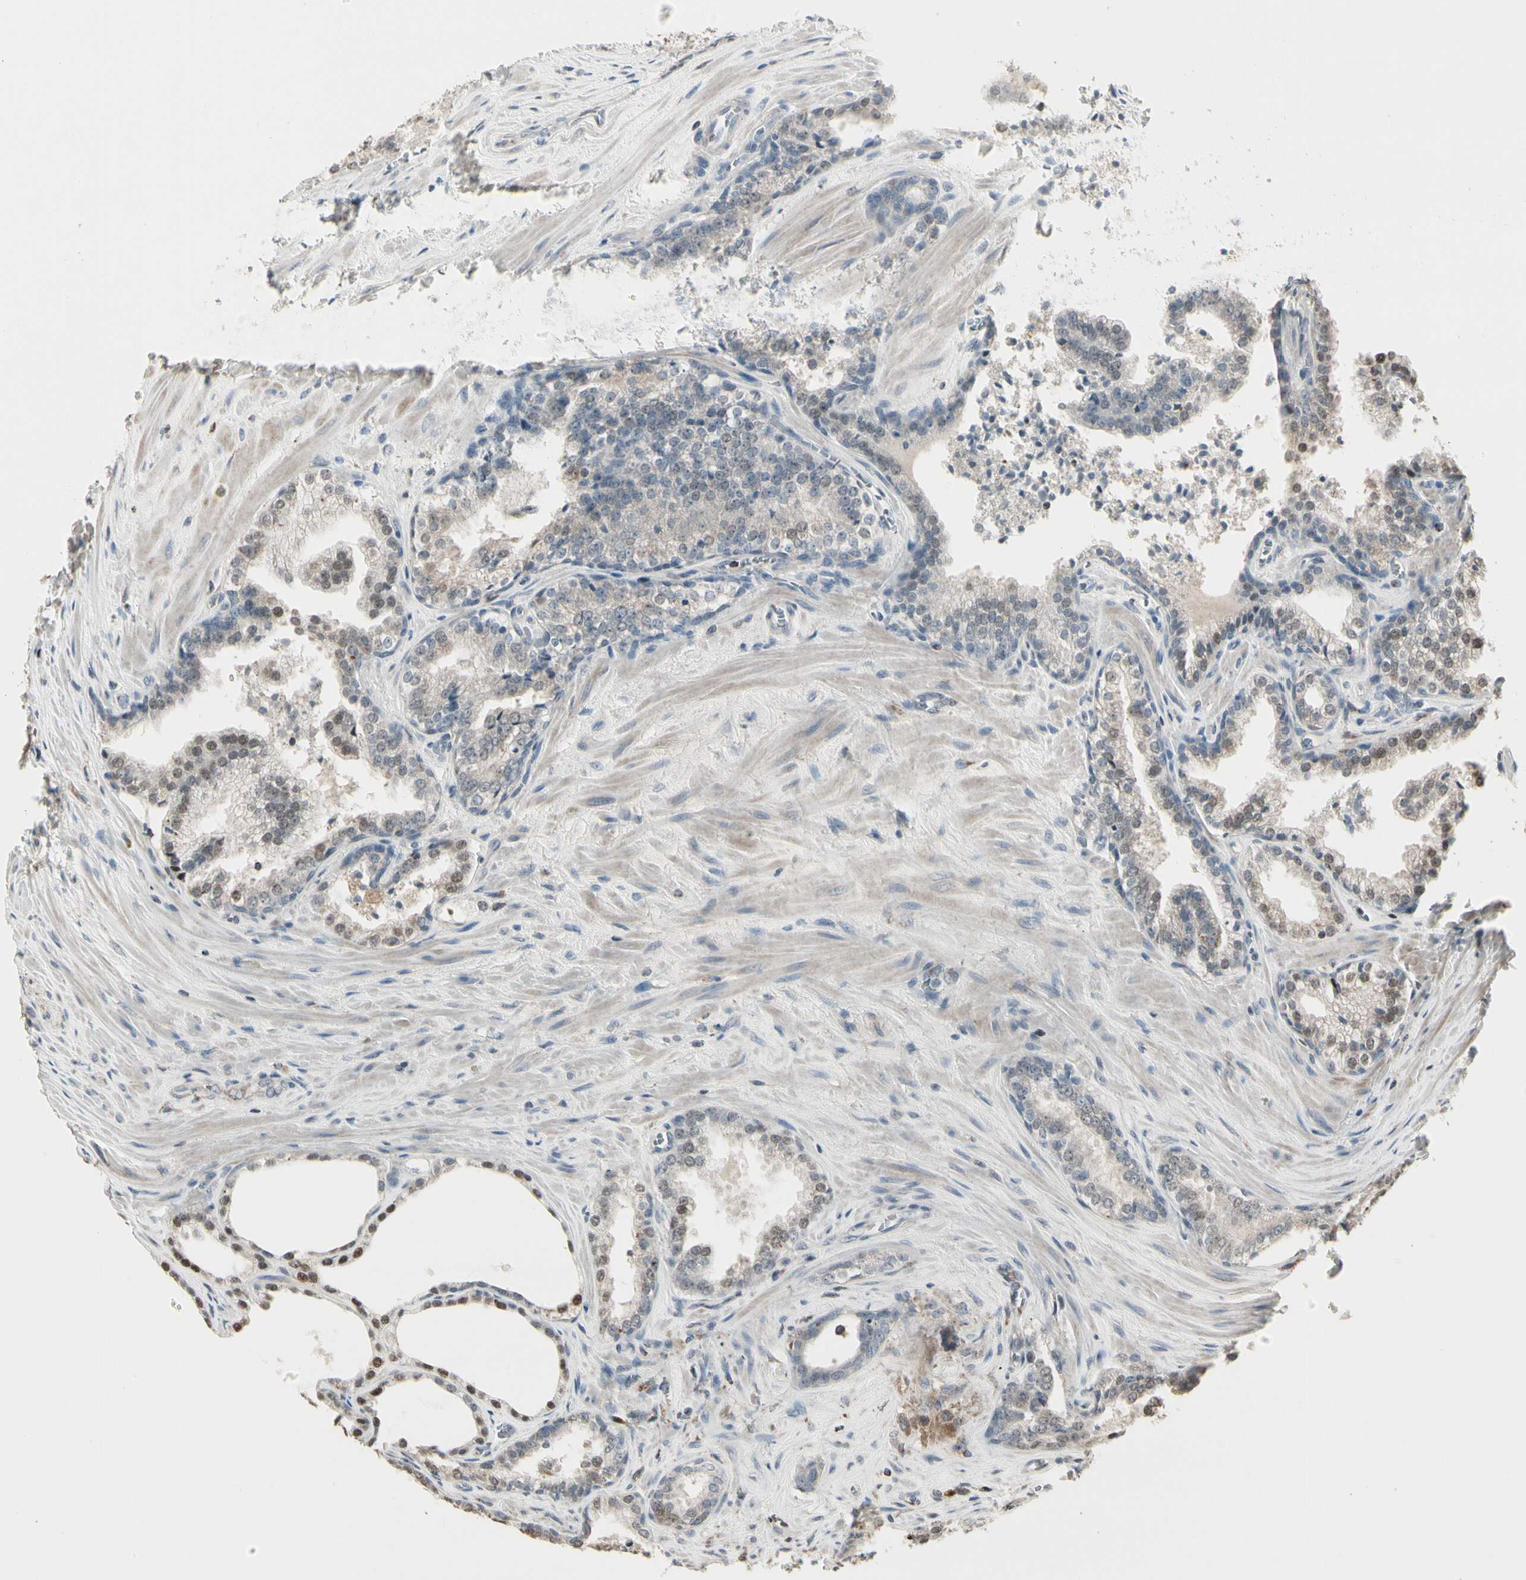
{"staining": {"intensity": "moderate", "quantity": "<25%", "location": "nuclear"}, "tissue": "prostate cancer", "cell_type": "Tumor cells", "image_type": "cancer", "snomed": [{"axis": "morphology", "description": "Adenocarcinoma, Low grade"}, {"axis": "topography", "description": "Prostate"}], "caption": "Prostate low-grade adenocarcinoma tissue demonstrates moderate nuclear positivity in about <25% of tumor cells", "gene": "TMEM176A", "patient": {"sex": "male", "age": 60}}